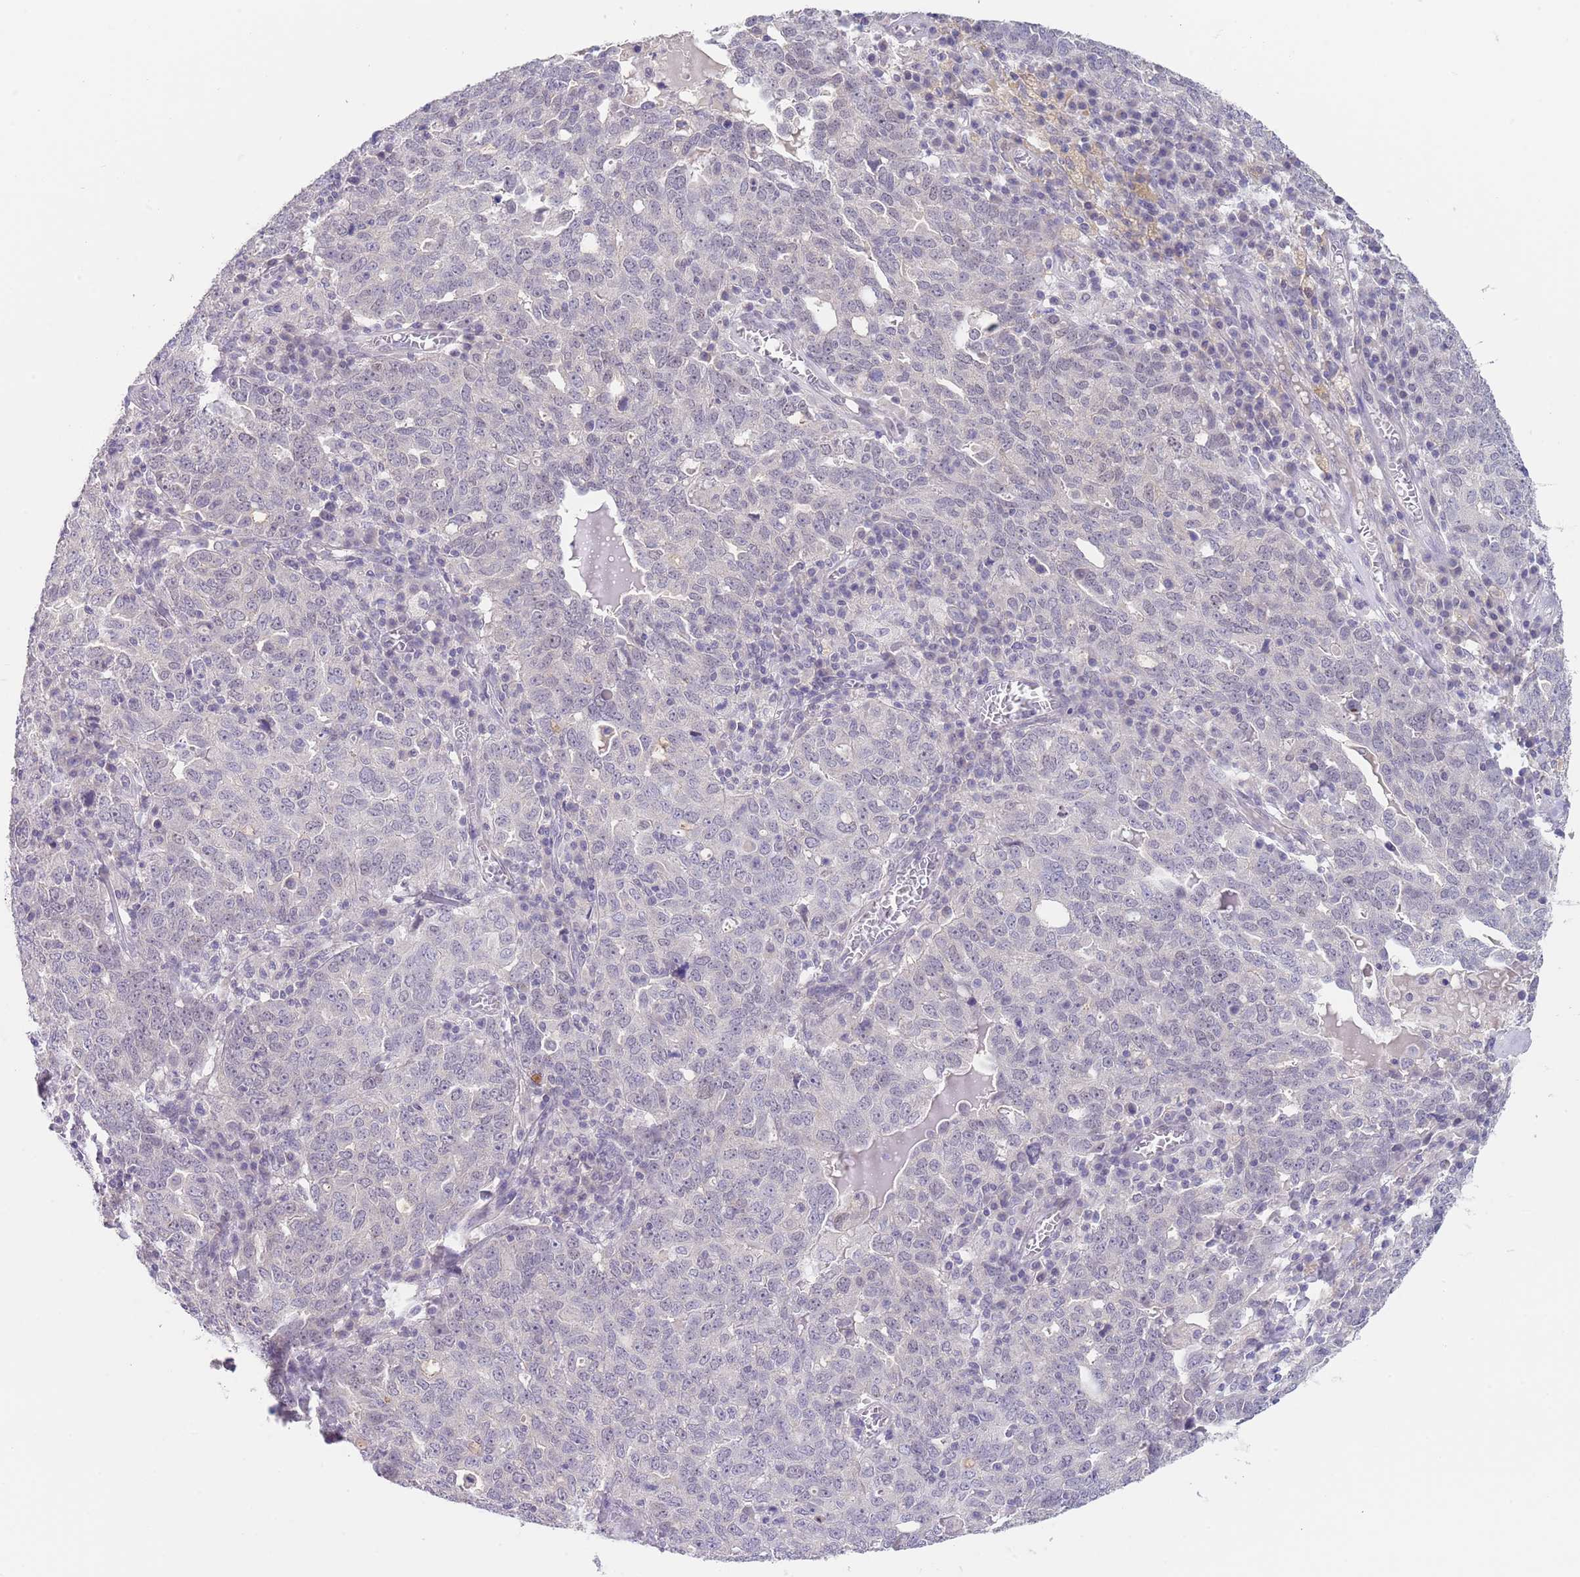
{"staining": {"intensity": "negative", "quantity": "none", "location": "none"}, "tissue": "ovarian cancer", "cell_type": "Tumor cells", "image_type": "cancer", "snomed": [{"axis": "morphology", "description": "Carcinoma, endometroid"}, {"axis": "topography", "description": "Ovary"}], "caption": "Protein analysis of ovarian endometroid carcinoma demonstrates no significant staining in tumor cells. The staining was performed using DAB (3,3'-diaminobenzidine) to visualize the protein expression in brown, while the nuclei were stained in blue with hematoxylin (Magnification: 20x).", "gene": "RNF169", "patient": {"sex": "female", "age": 62}}